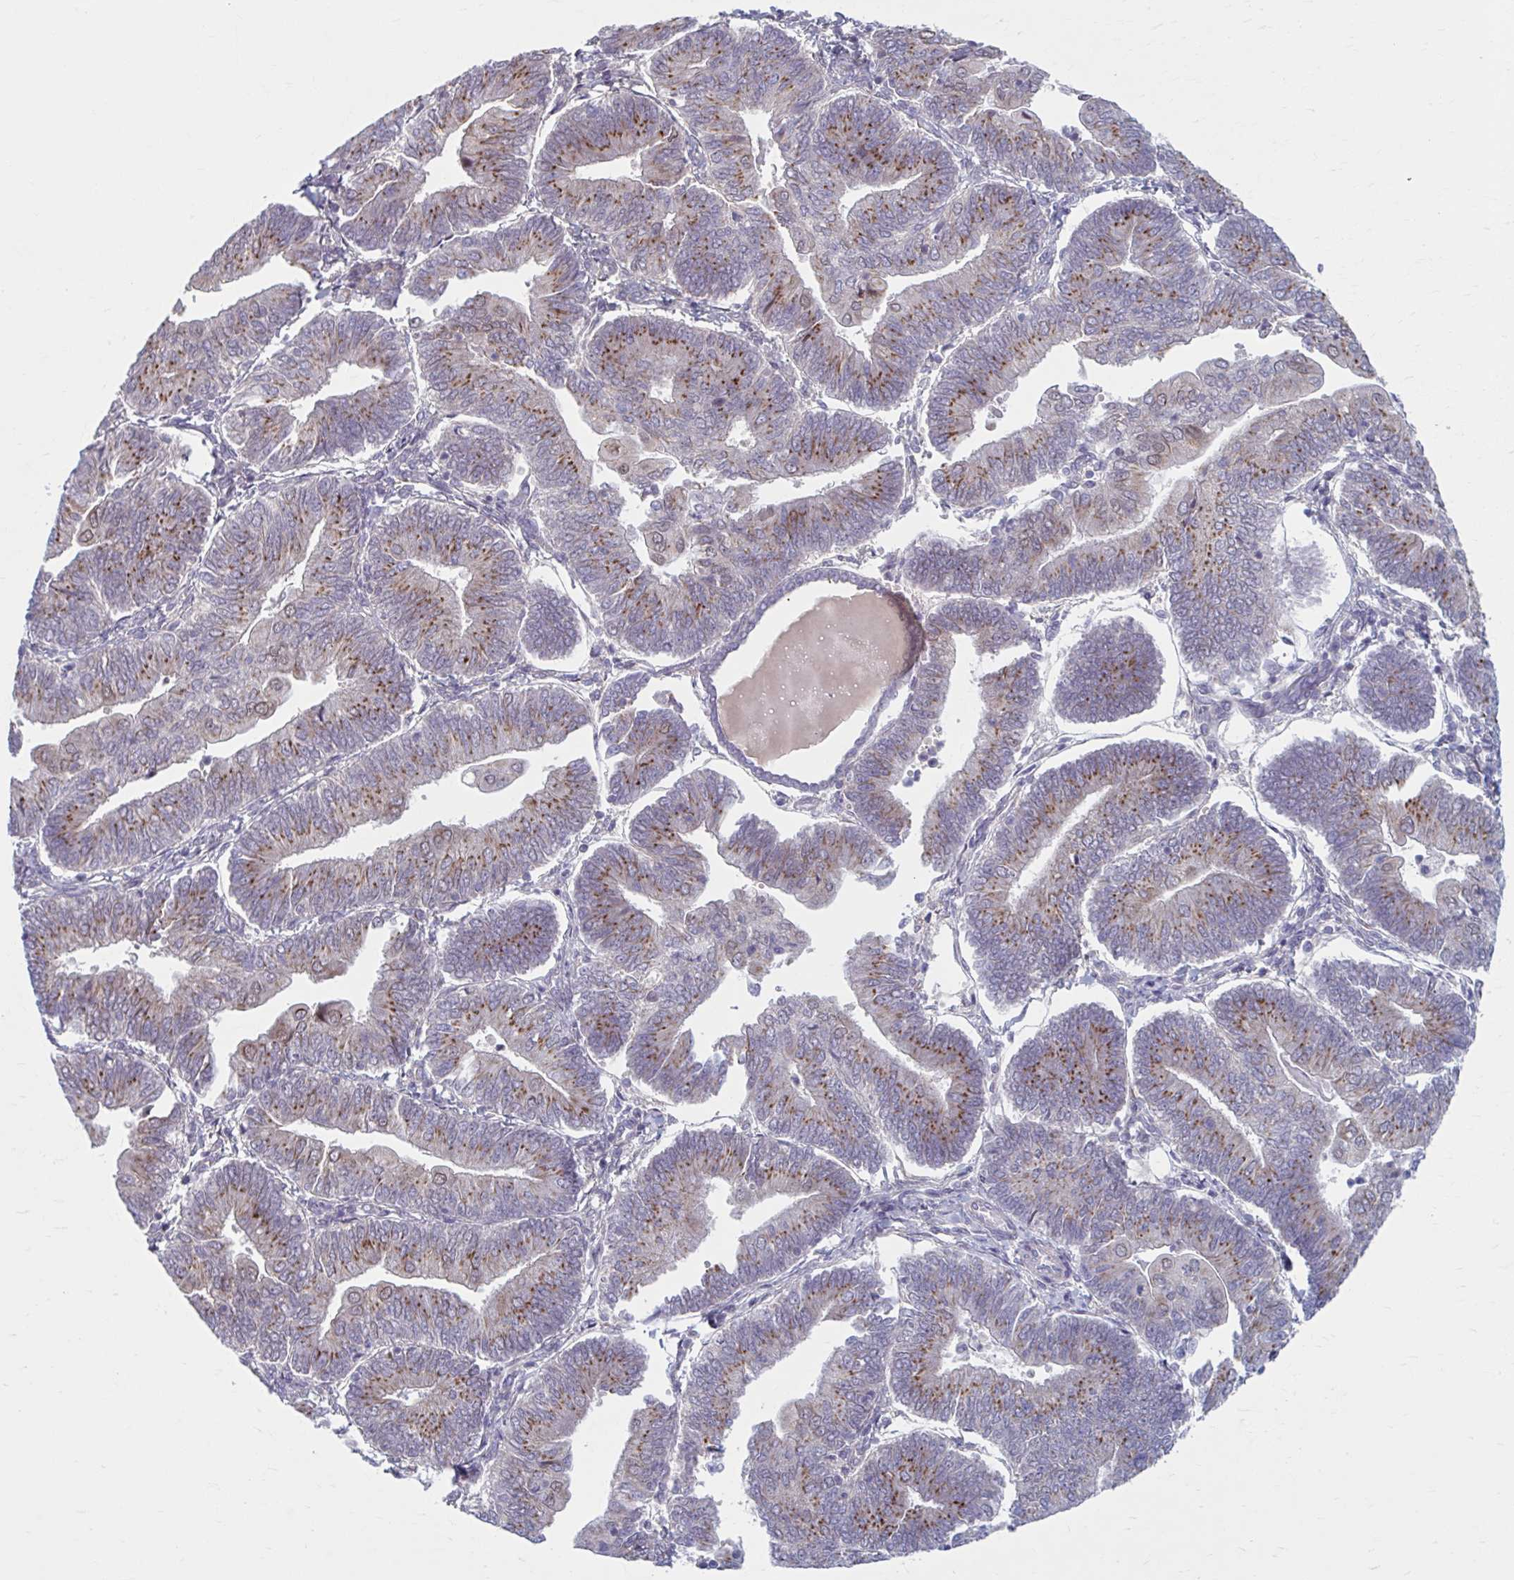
{"staining": {"intensity": "moderate", "quantity": ">75%", "location": "cytoplasmic/membranous"}, "tissue": "endometrial cancer", "cell_type": "Tumor cells", "image_type": "cancer", "snomed": [{"axis": "morphology", "description": "Adenocarcinoma, NOS"}, {"axis": "topography", "description": "Endometrium"}], "caption": "Endometrial cancer (adenocarcinoma) was stained to show a protein in brown. There is medium levels of moderate cytoplasmic/membranous positivity in approximately >75% of tumor cells.", "gene": "CHST3", "patient": {"sex": "female", "age": 65}}